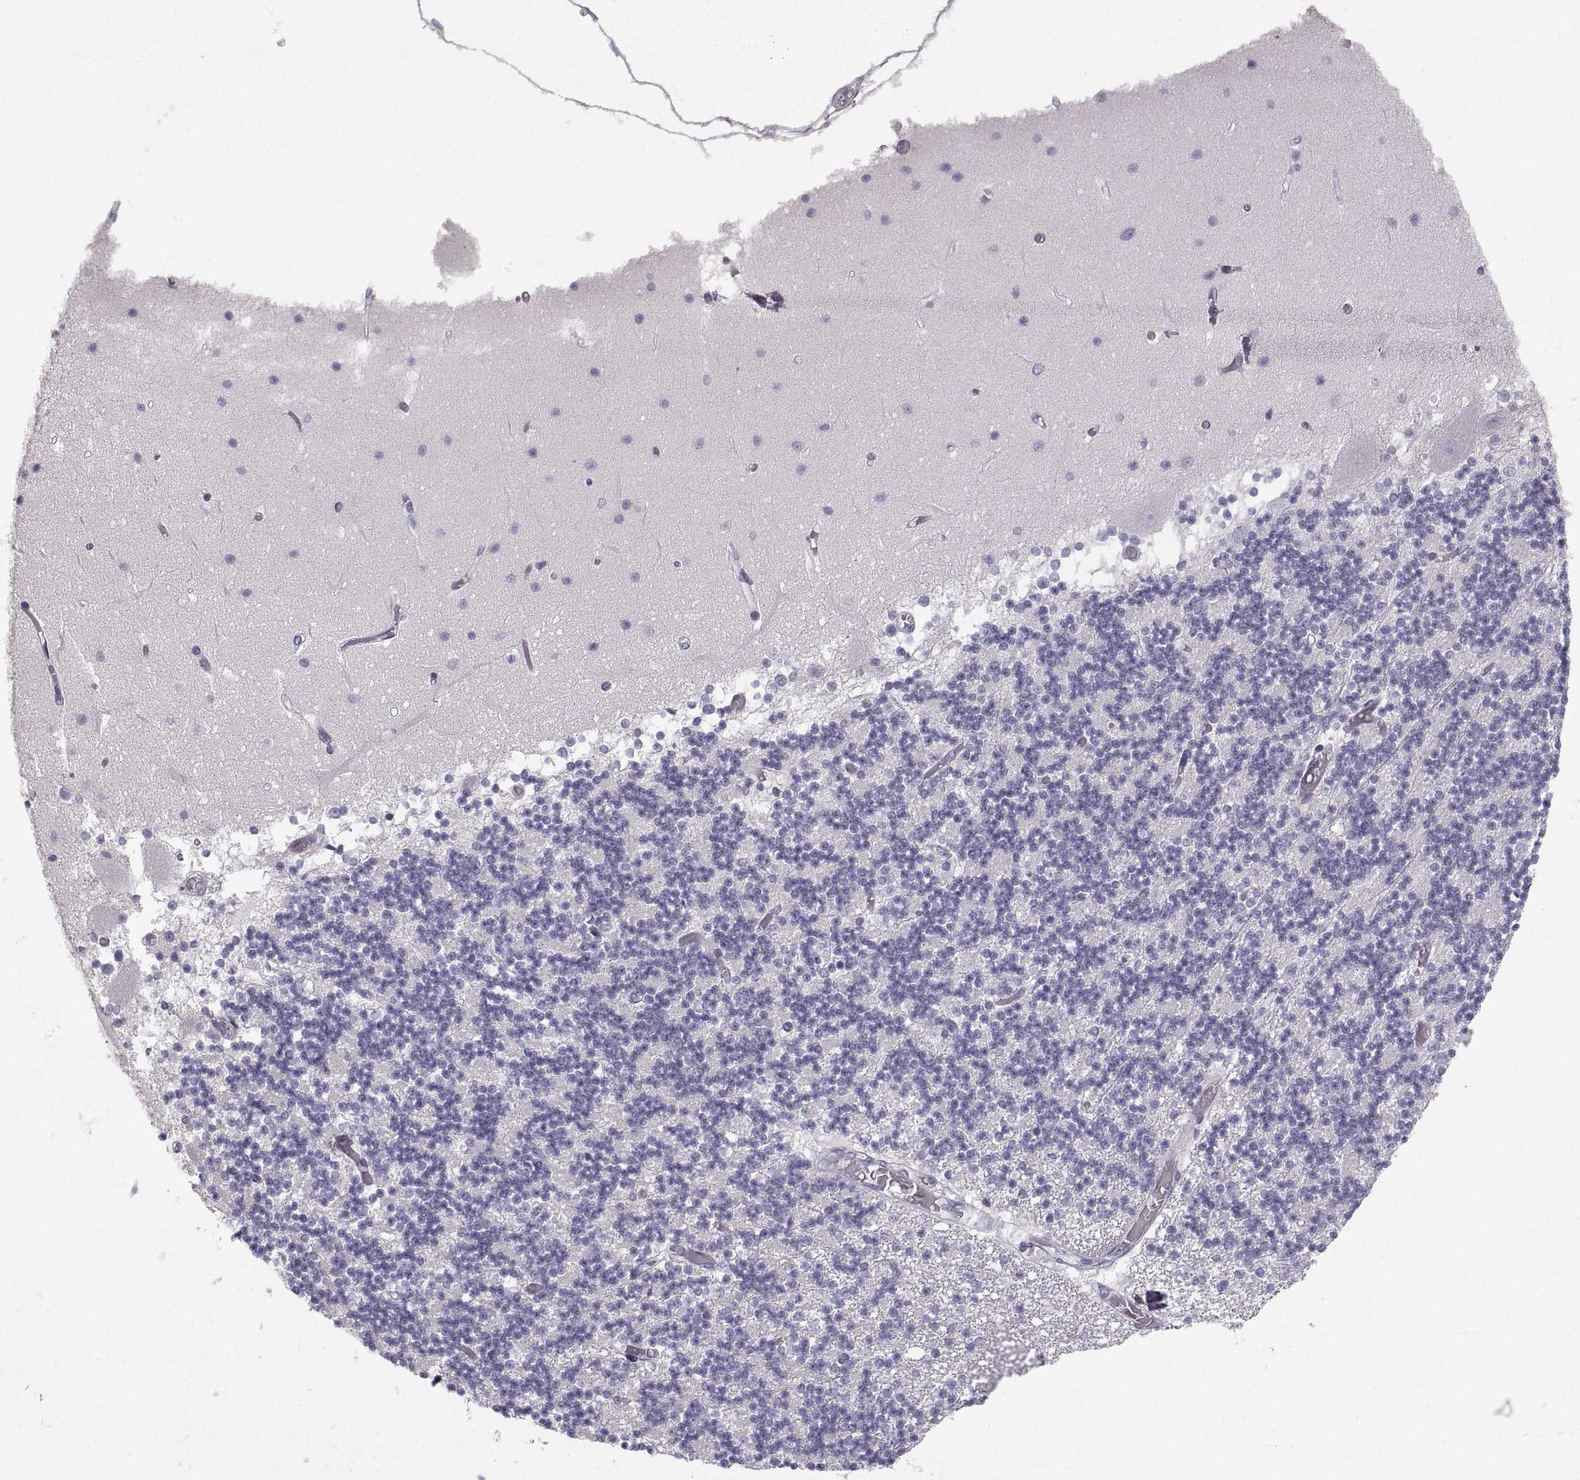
{"staining": {"intensity": "negative", "quantity": "none", "location": "none"}, "tissue": "cerebellum", "cell_type": "Cells in granular layer", "image_type": "normal", "snomed": [{"axis": "morphology", "description": "Normal tissue, NOS"}, {"axis": "topography", "description": "Cerebellum"}], "caption": "High power microscopy image of an immunohistochemistry (IHC) micrograph of normal cerebellum, revealing no significant staining in cells in granular layer.", "gene": "ZNF185", "patient": {"sex": "female", "age": 28}}